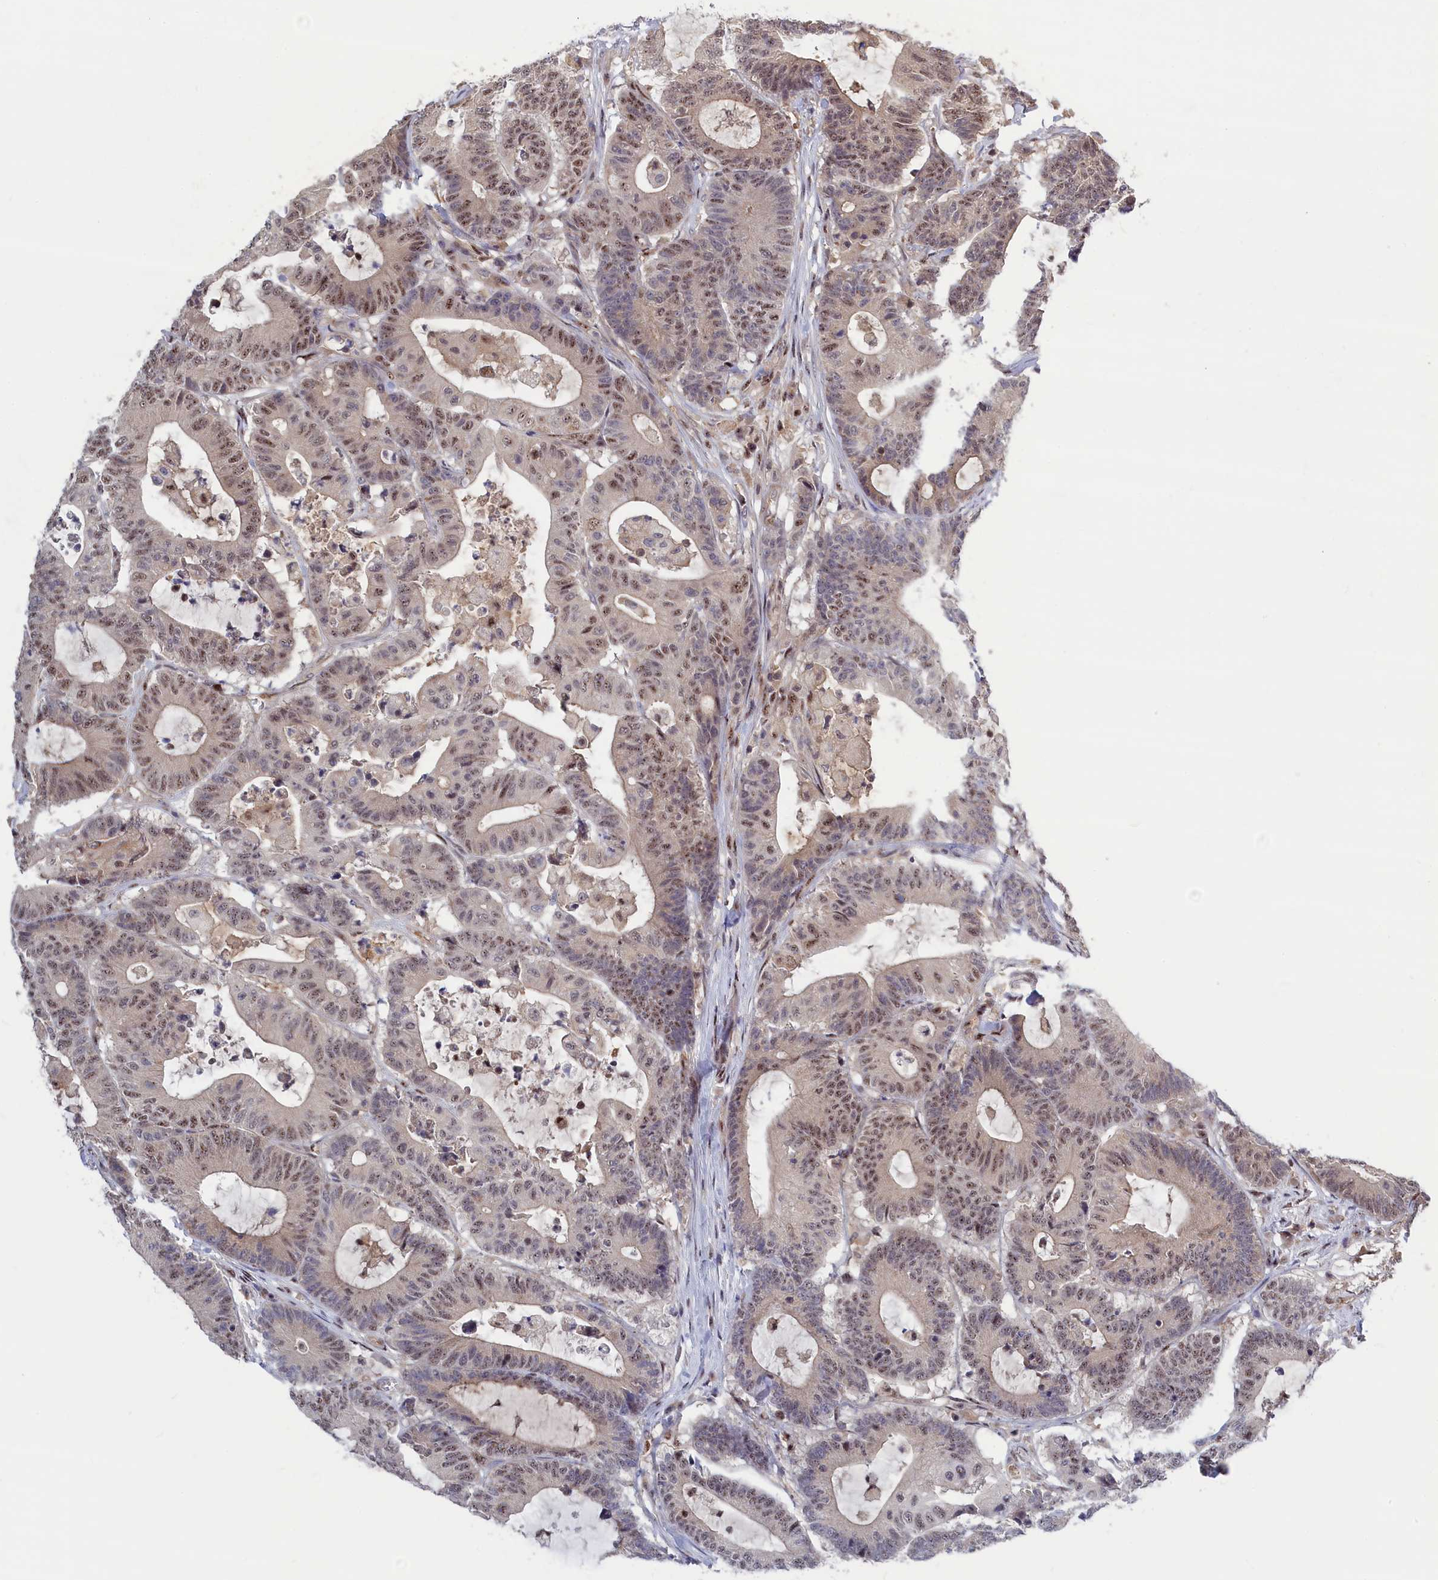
{"staining": {"intensity": "moderate", "quantity": "25%-75%", "location": "nuclear"}, "tissue": "colorectal cancer", "cell_type": "Tumor cells", "image_type": "cancer", "snomed": [{"axis": "morphology", "description": "Adenocarcinoma, NOS"}, {"axis": "topography", "description": "Colon"}], "caption": "Moderate nuclear staining for a protein is identified in approximately 25%-75% of tumor cells of colorectal cancer (adenocarcinoma) using immunohistochemistry (IHC).", "gene": "TAB1", "patient": {"sex": "female", "age": 84}}